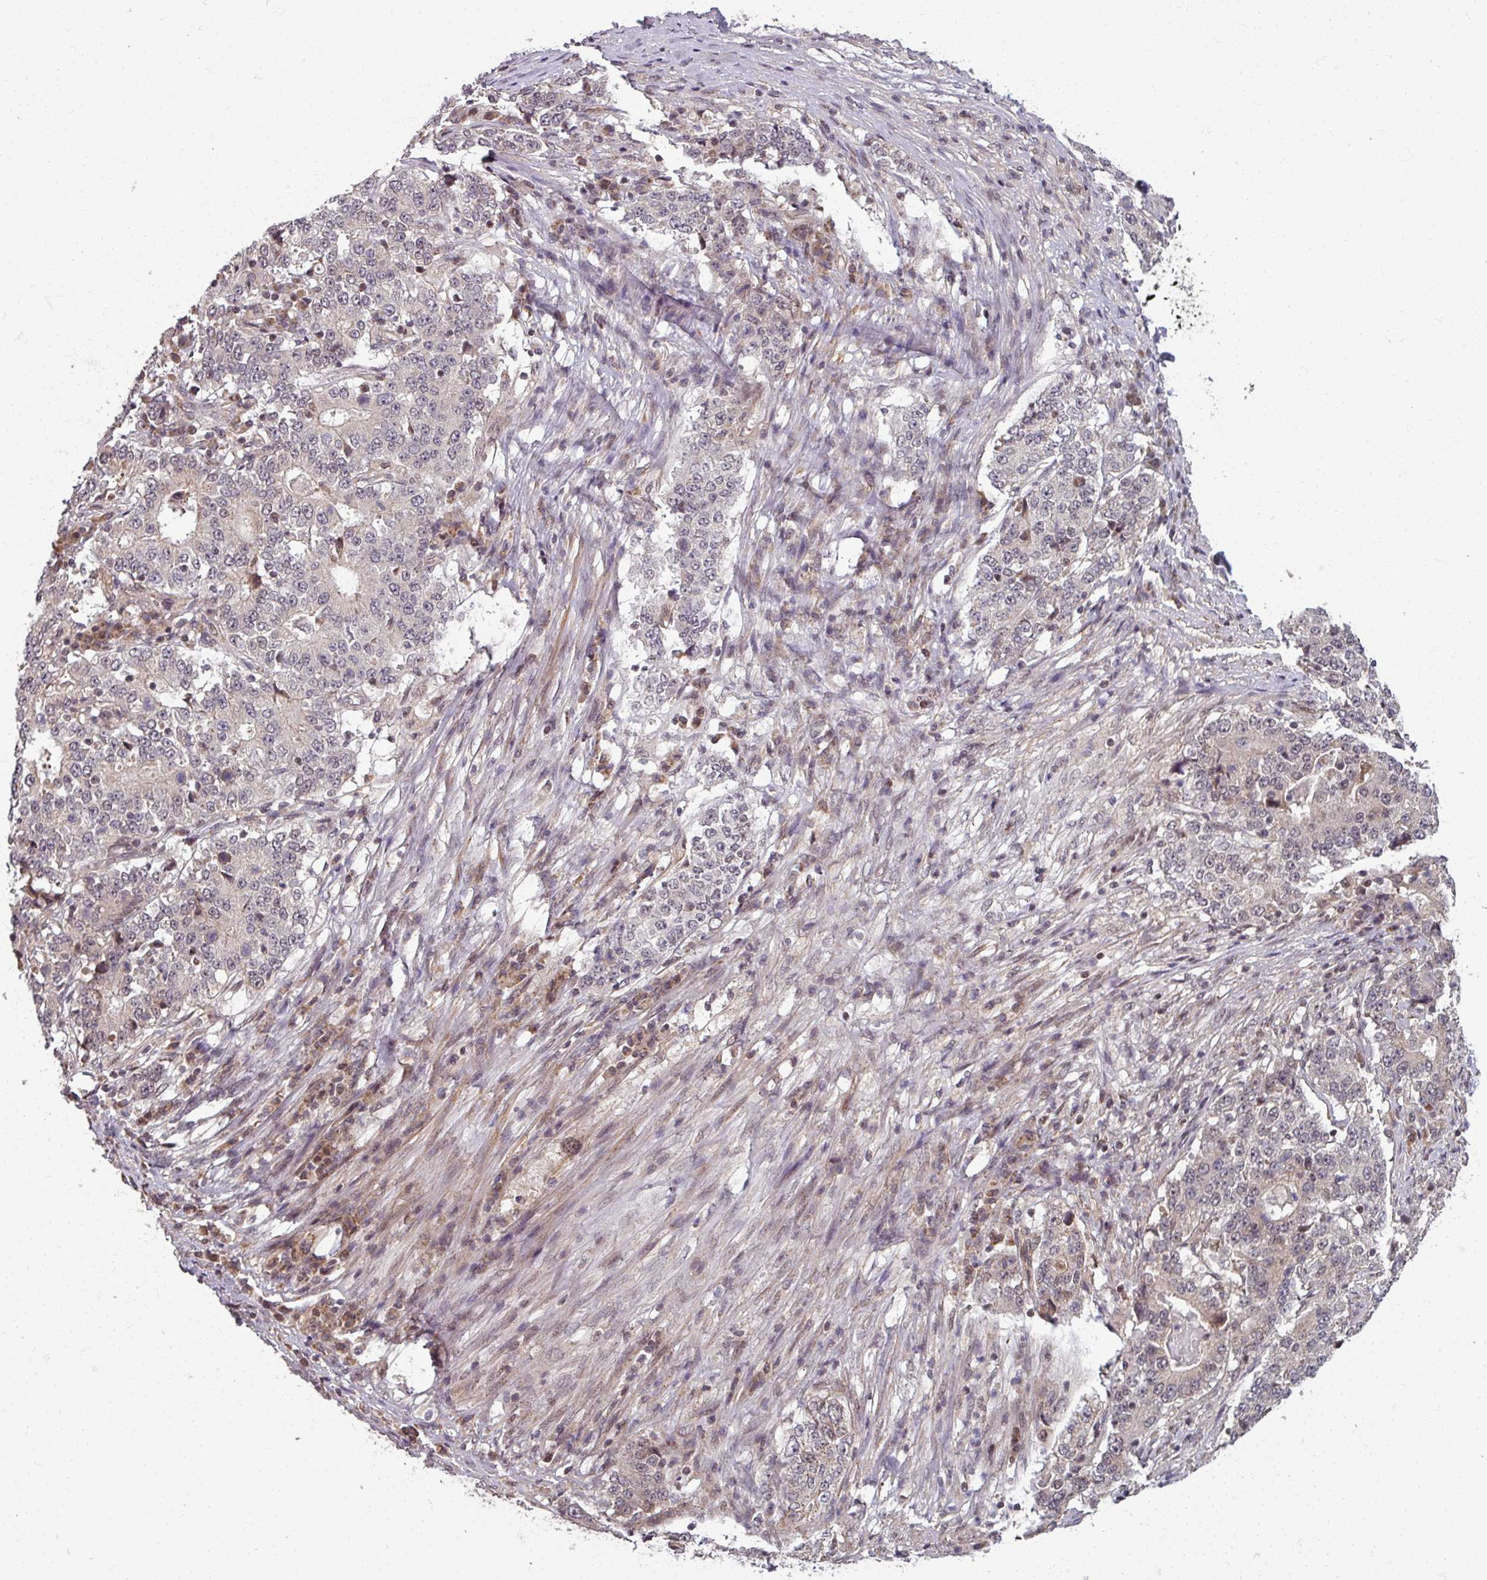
{"staining": {"intensity": "weak", "quantity": "<25%", "location": "nuclear"}, "tissue": "stomach cancer", "cell_type": "Tumor cells", "image_type": "cancer", "snomed": [{"axis": "morphology", "description": "Adenocarcinoma, NOS"}, {"axis": "topography", "description": "Stomach"}], "caption": "Immunohistochemistry (IHC) of adenocarcinoma (stomach) demonstrates no staining in tumor cells. (DAB (3,3'-diaminobenzidine) IHC visualized using brightfield microscopy, high magnification).", "gene": "SWI5", "patient": {"sex": "male", "age": 59}}